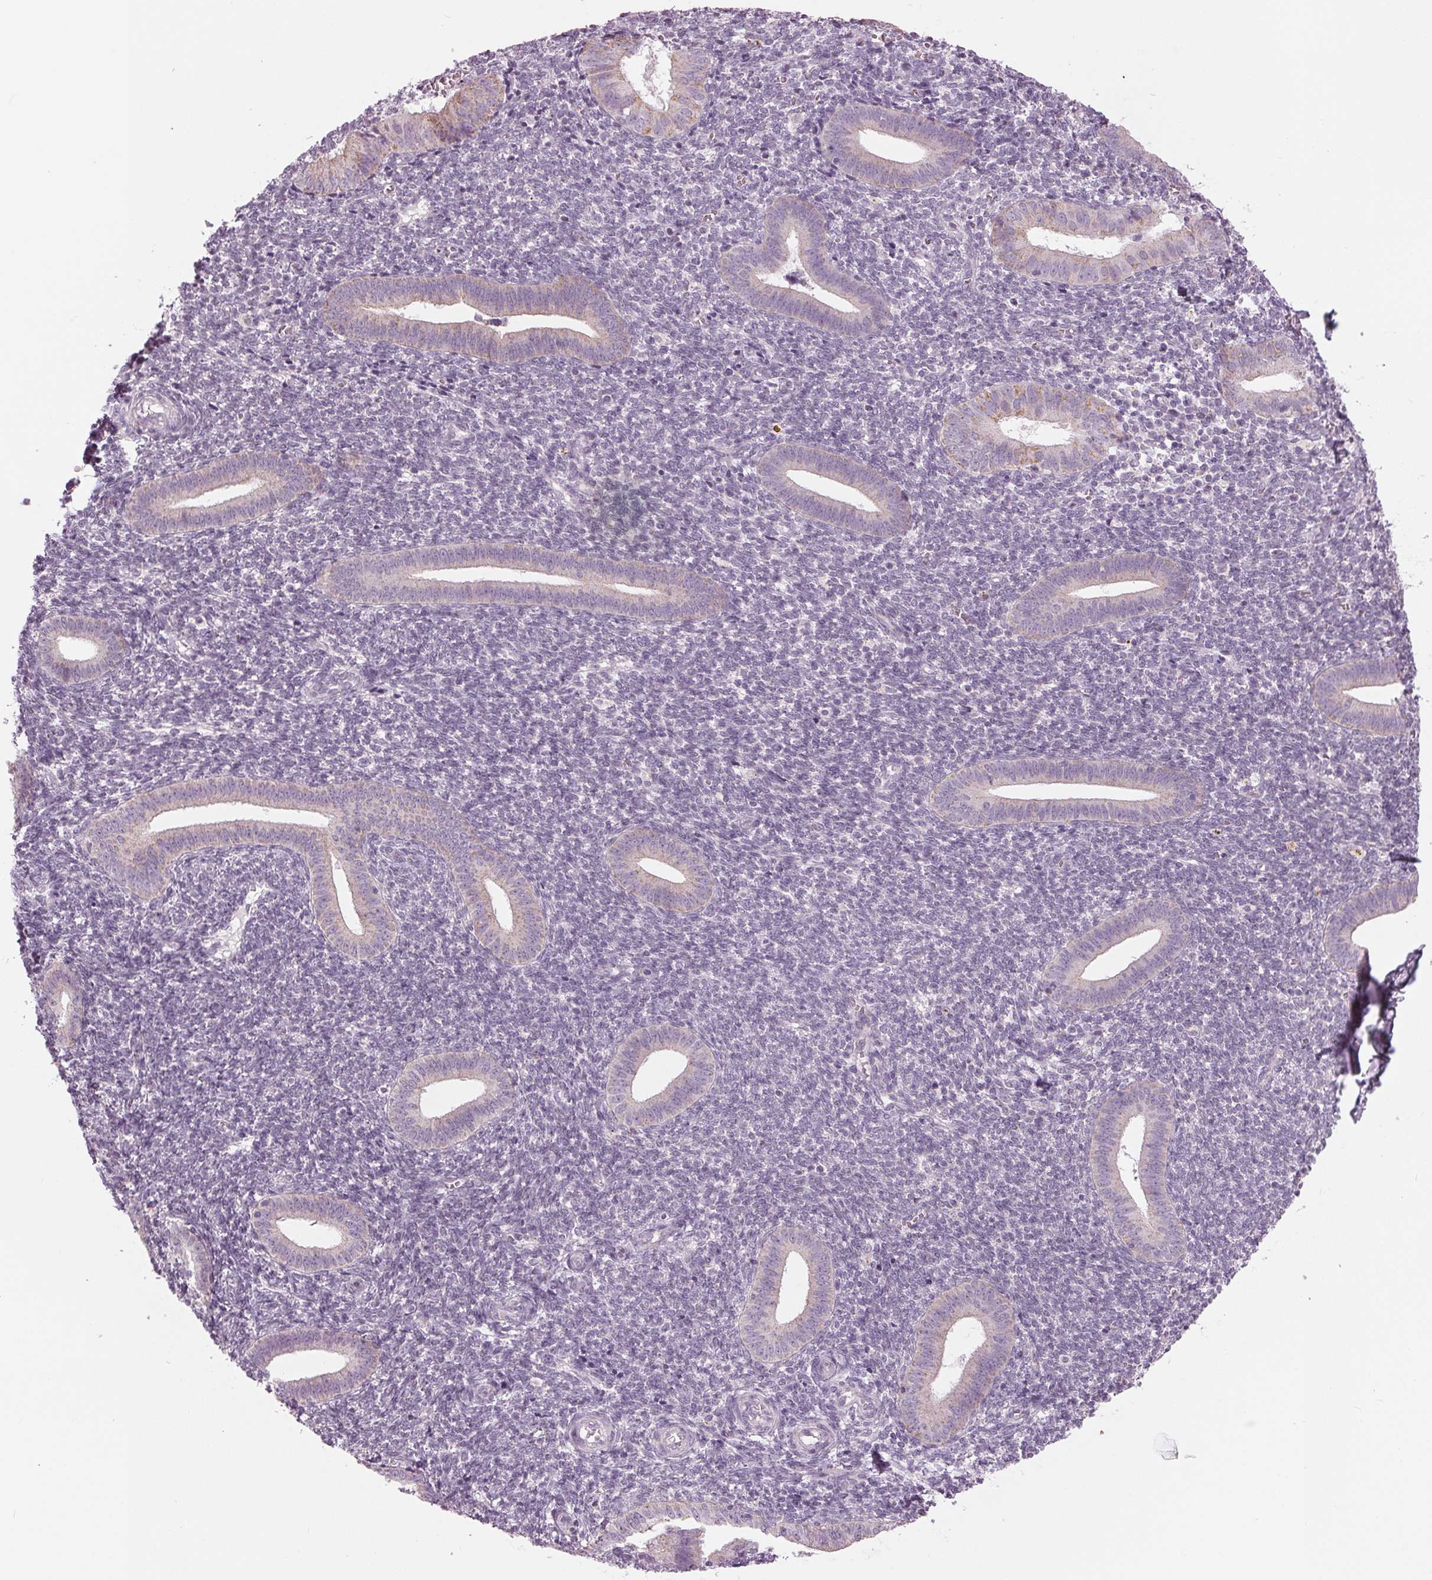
{"staining": {"intensity": "negative", "quantity": "none", "location": "none"}, "tissue": "endometrium", "cell_type": "Cells in endometrial stroma", "image_type": "normal", "snomed": [{"axis": "morphology", "description": "Normal tissue, NOS"}, {"axis": "topography", "description": "Endometrium"}], "caption": "Immunohistochemistry (IHC) micrograph of unremarkable endometrium stained for a protein (brown), which demonstrates no positivity in cells in endometrial stroma.", "gene": "SAMD4A", "patient": {"sex": "female", "age": 25}}